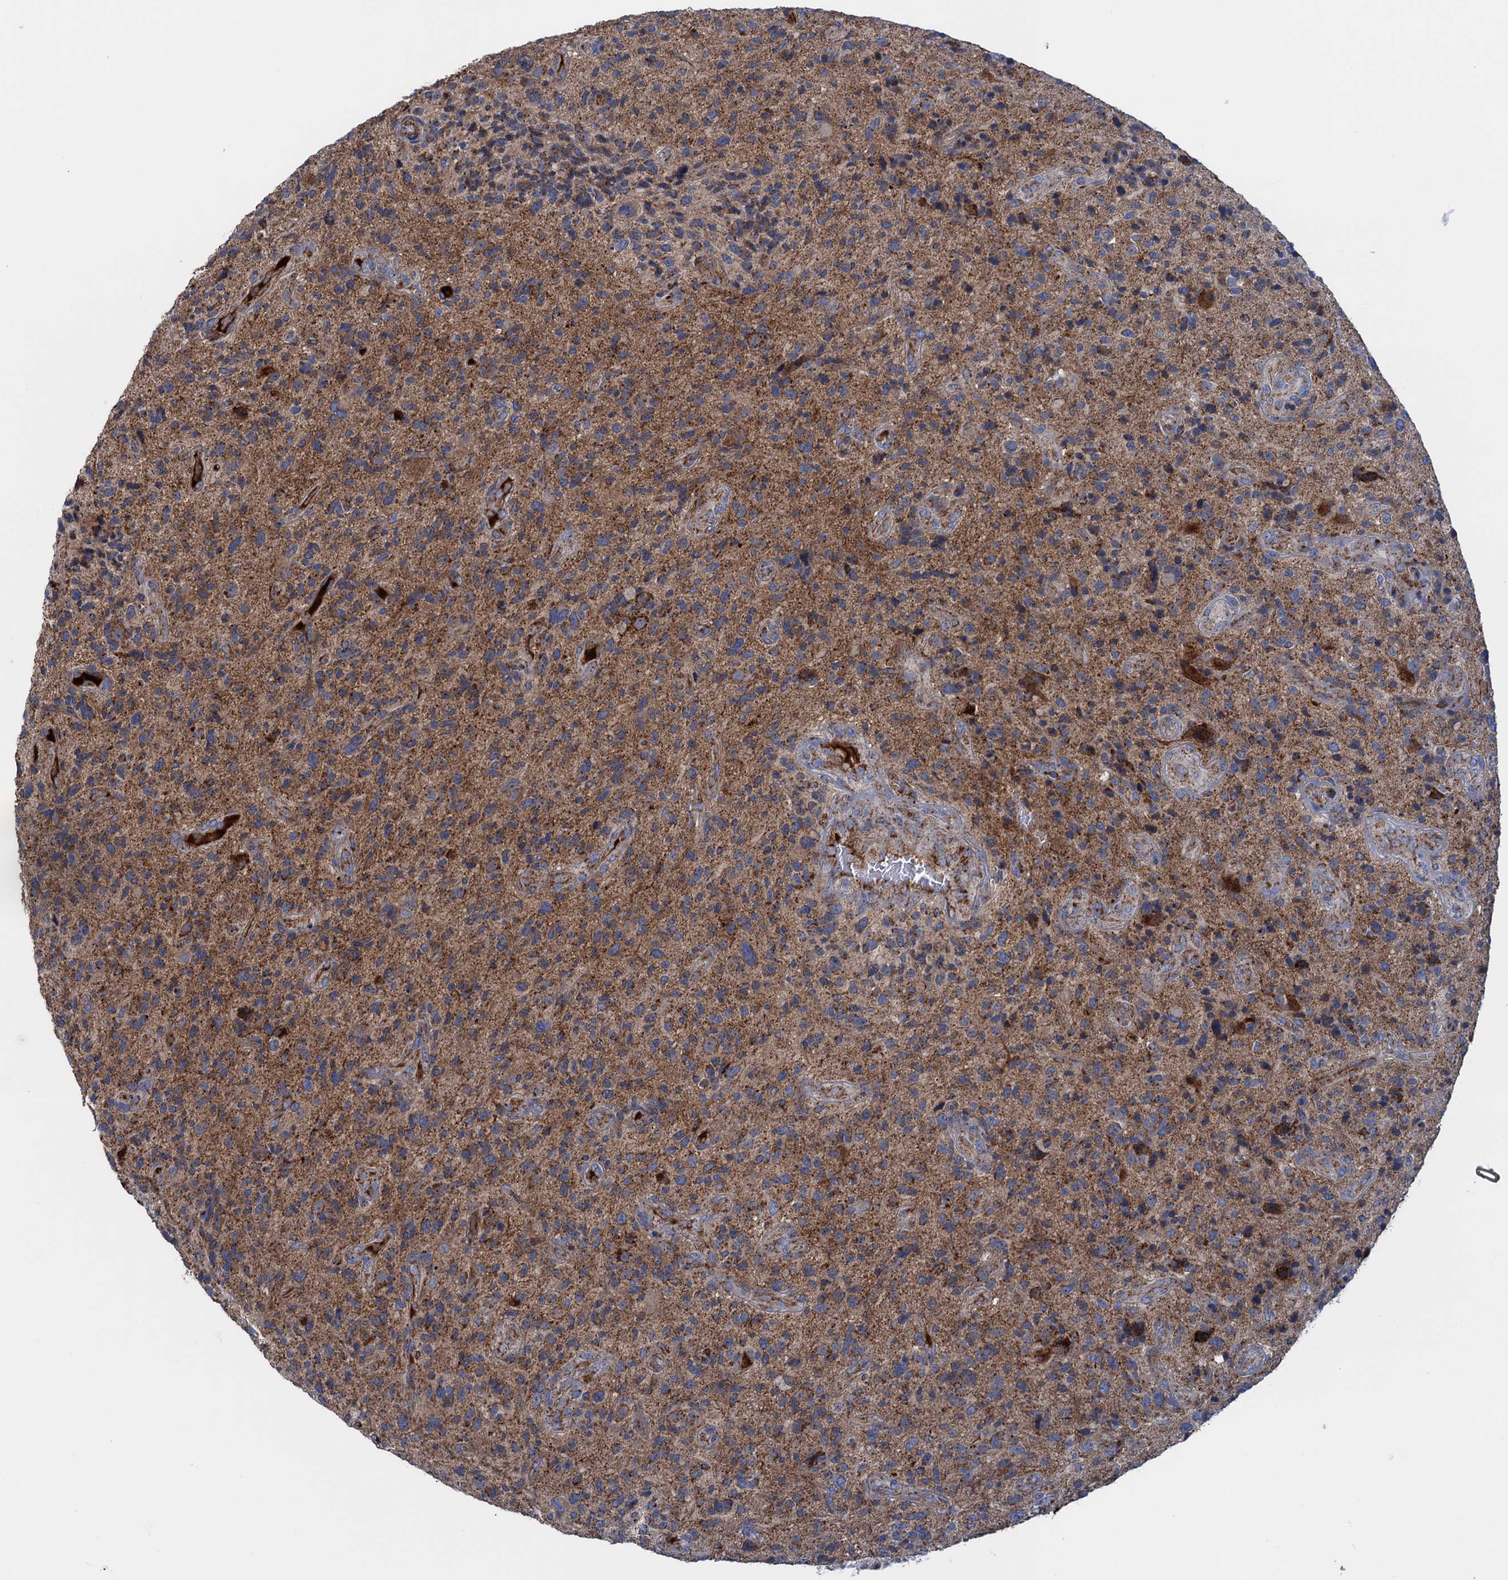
{"staining": {"intensity": "moderate", "quantity": ">75%", "location": "cytoplasmic/membranous"}, "tissue": "glioma", "cell_type": "Tumor cells", "image_type": "cancer", "snomed": [{"axis": "morphology", "description": "Glioma, malignant, High grade"}, {"axis": "topography", "description": "Brain"}], "caption": "Human malignant glioma (high-grade) stained with a brown dye displays moderate cytoplasmic/membranous positive expression in approximately >75% of tumor cells.", "gene": "GTPBP3", "patient": {"sex": "male", "age": 47}}